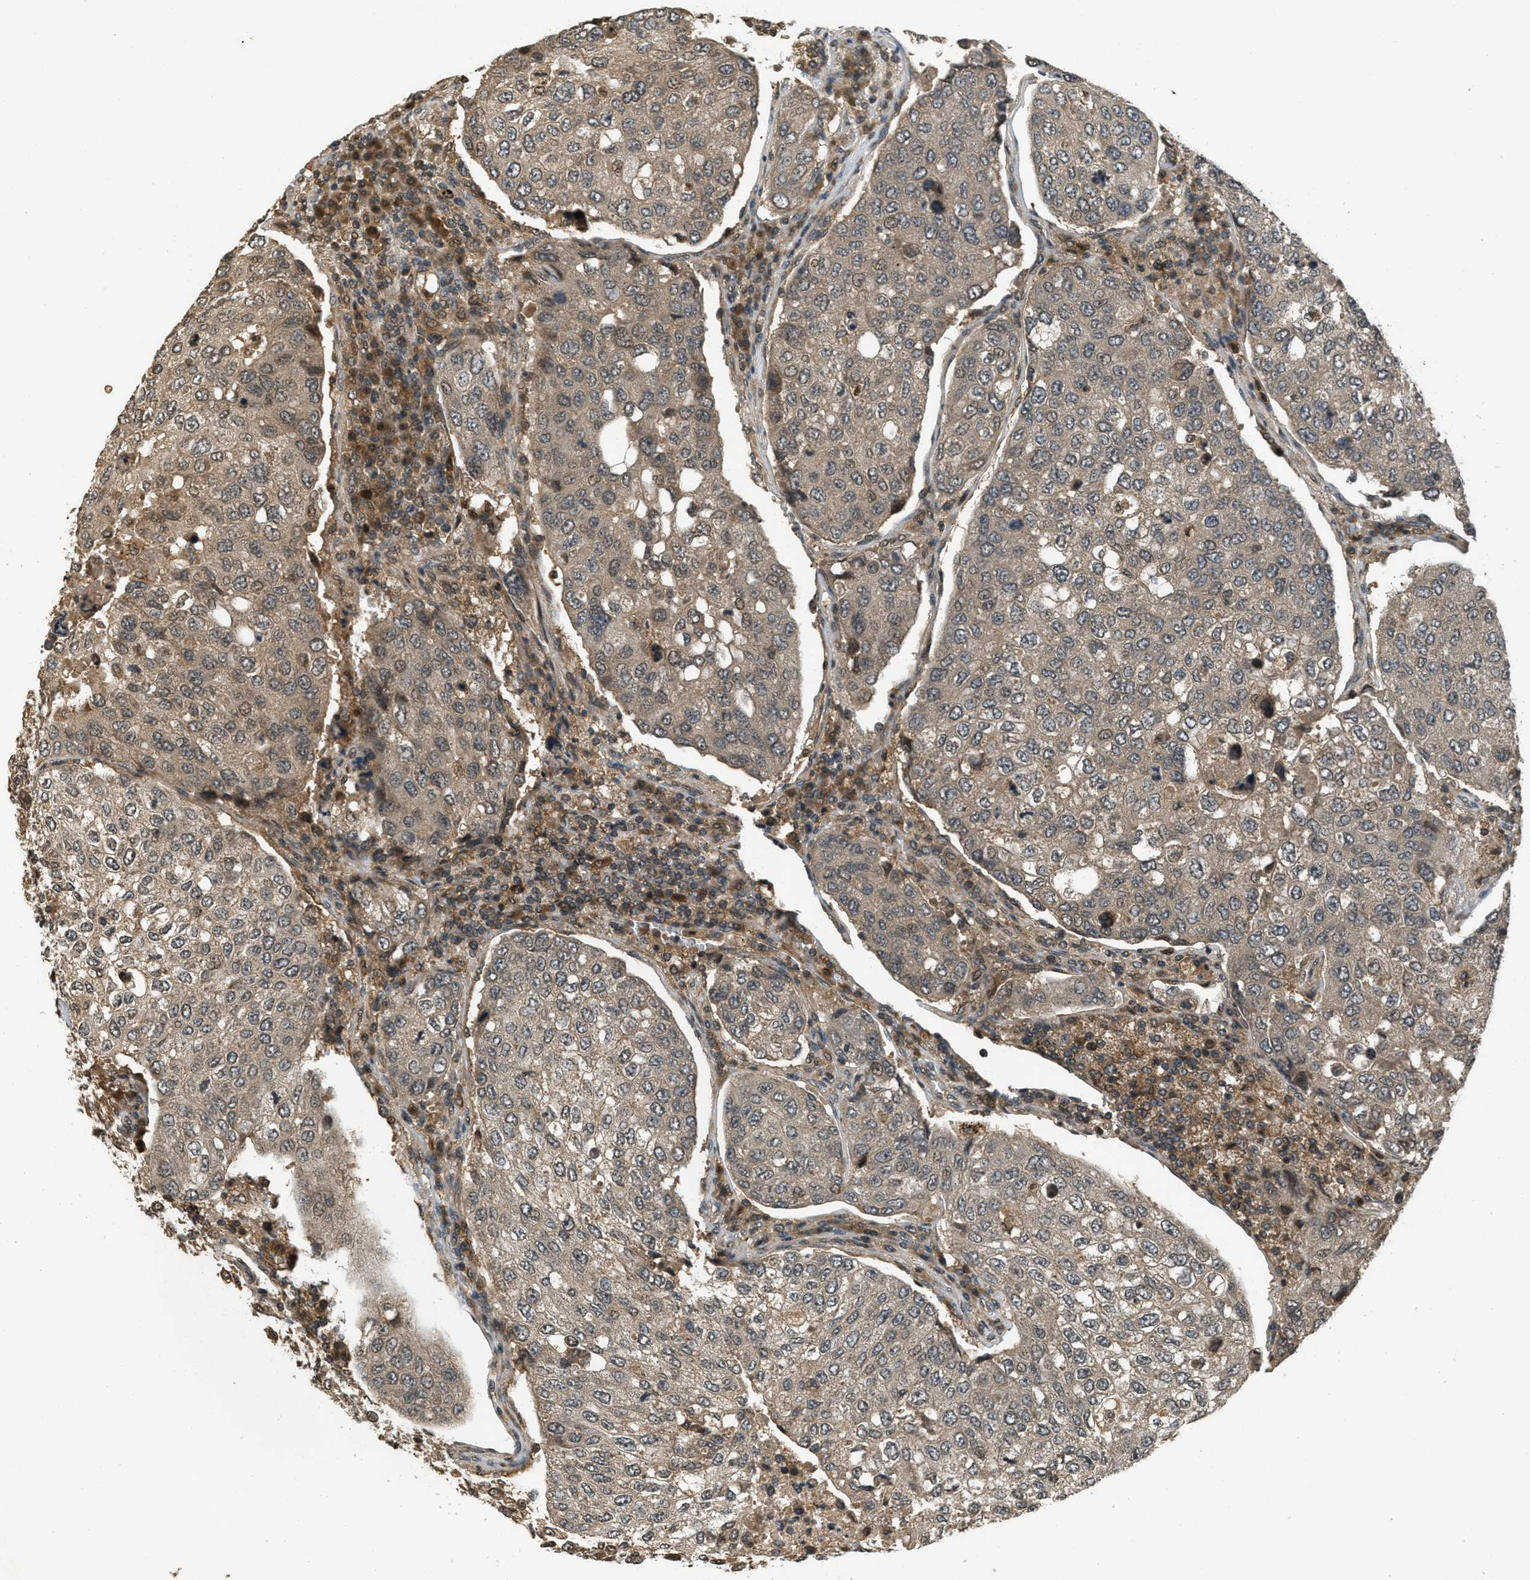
{"staining": {"intensity": "weak", "quantity": ">75%", "location": "cytoplasmic/membranous"}, "tissue": "urothelial cancer", "cell_type": "Tumor cells", "image_type": "cancer", "snomed": [{"axis": "morphology", "description": "Urothelial carcinoma, High grade"}, {"axis": "topography", "description": "Lymph node"}, {"axis": "topography", "description": "Urinary bladder"}], "caption": "A histopathology image showing weak cytoplasmic/membranous positivity in about >75% of tumor cells in urothelial cancer, as visualized by brown immunohistochemical staining.", "gene": "ATG7", "patient": {"sex": "male", "age": 51}}